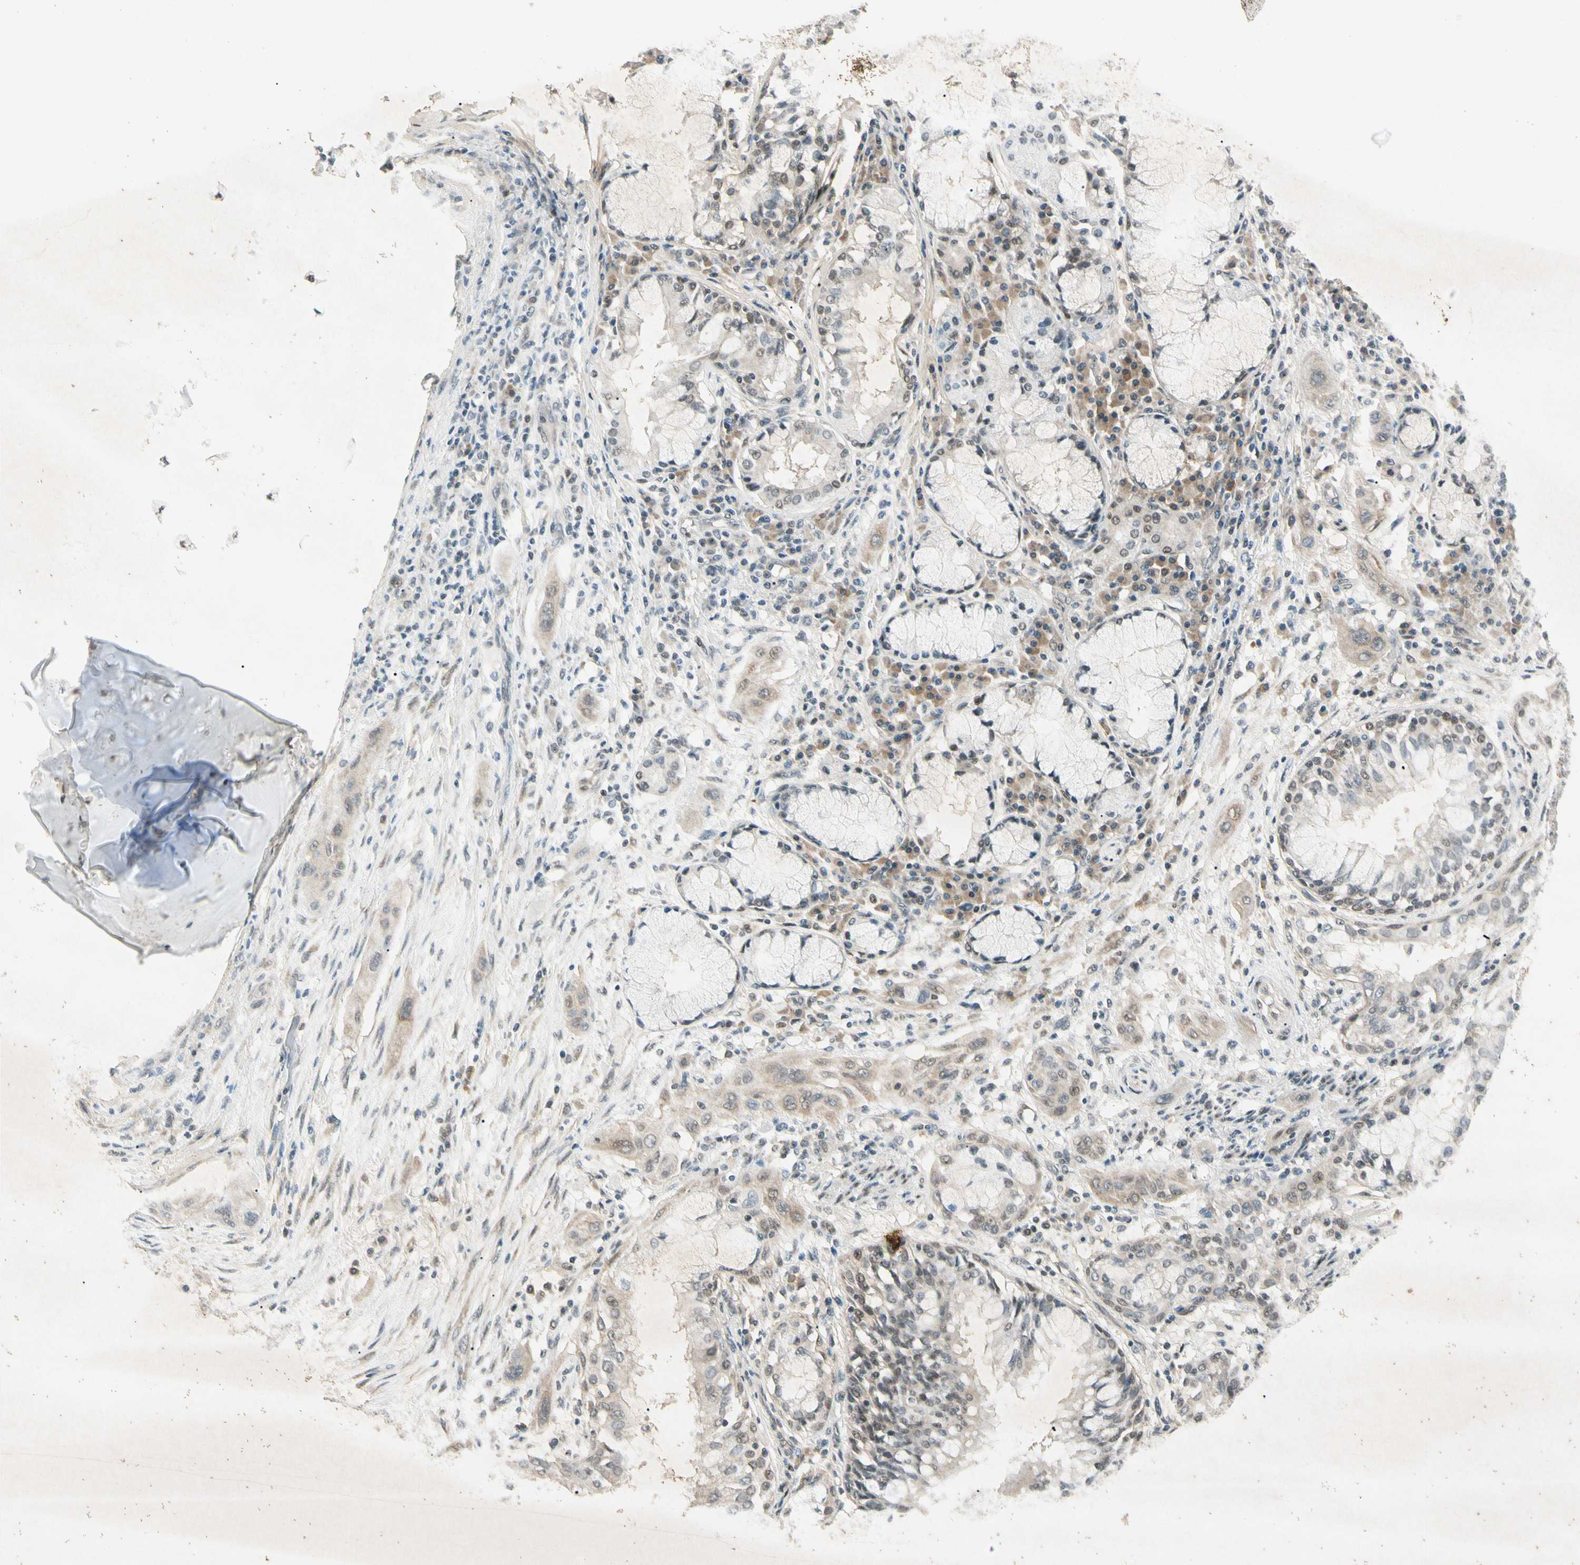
{"staining": {"intensity": "weak", "quantity": "25%-75%", "location": "cytoplasmic/membranous,nuclear"}, "tissue": "lung cancer", "cell_type": "Tumor cells", "image_type": "cancer", "snomed": [{"axis": "morphology", "description": "Squamous cell carcinoma, NOS"}, {"axis": "topography", "description": "Lung"}], "caption": "Lung cancer stained for a protein exhibits weak cytoplasmic/membranous and nuclear positivity in tumor cells.", "gene": "ZBTB4", "patient": {"sex": "female", "age": 47}}